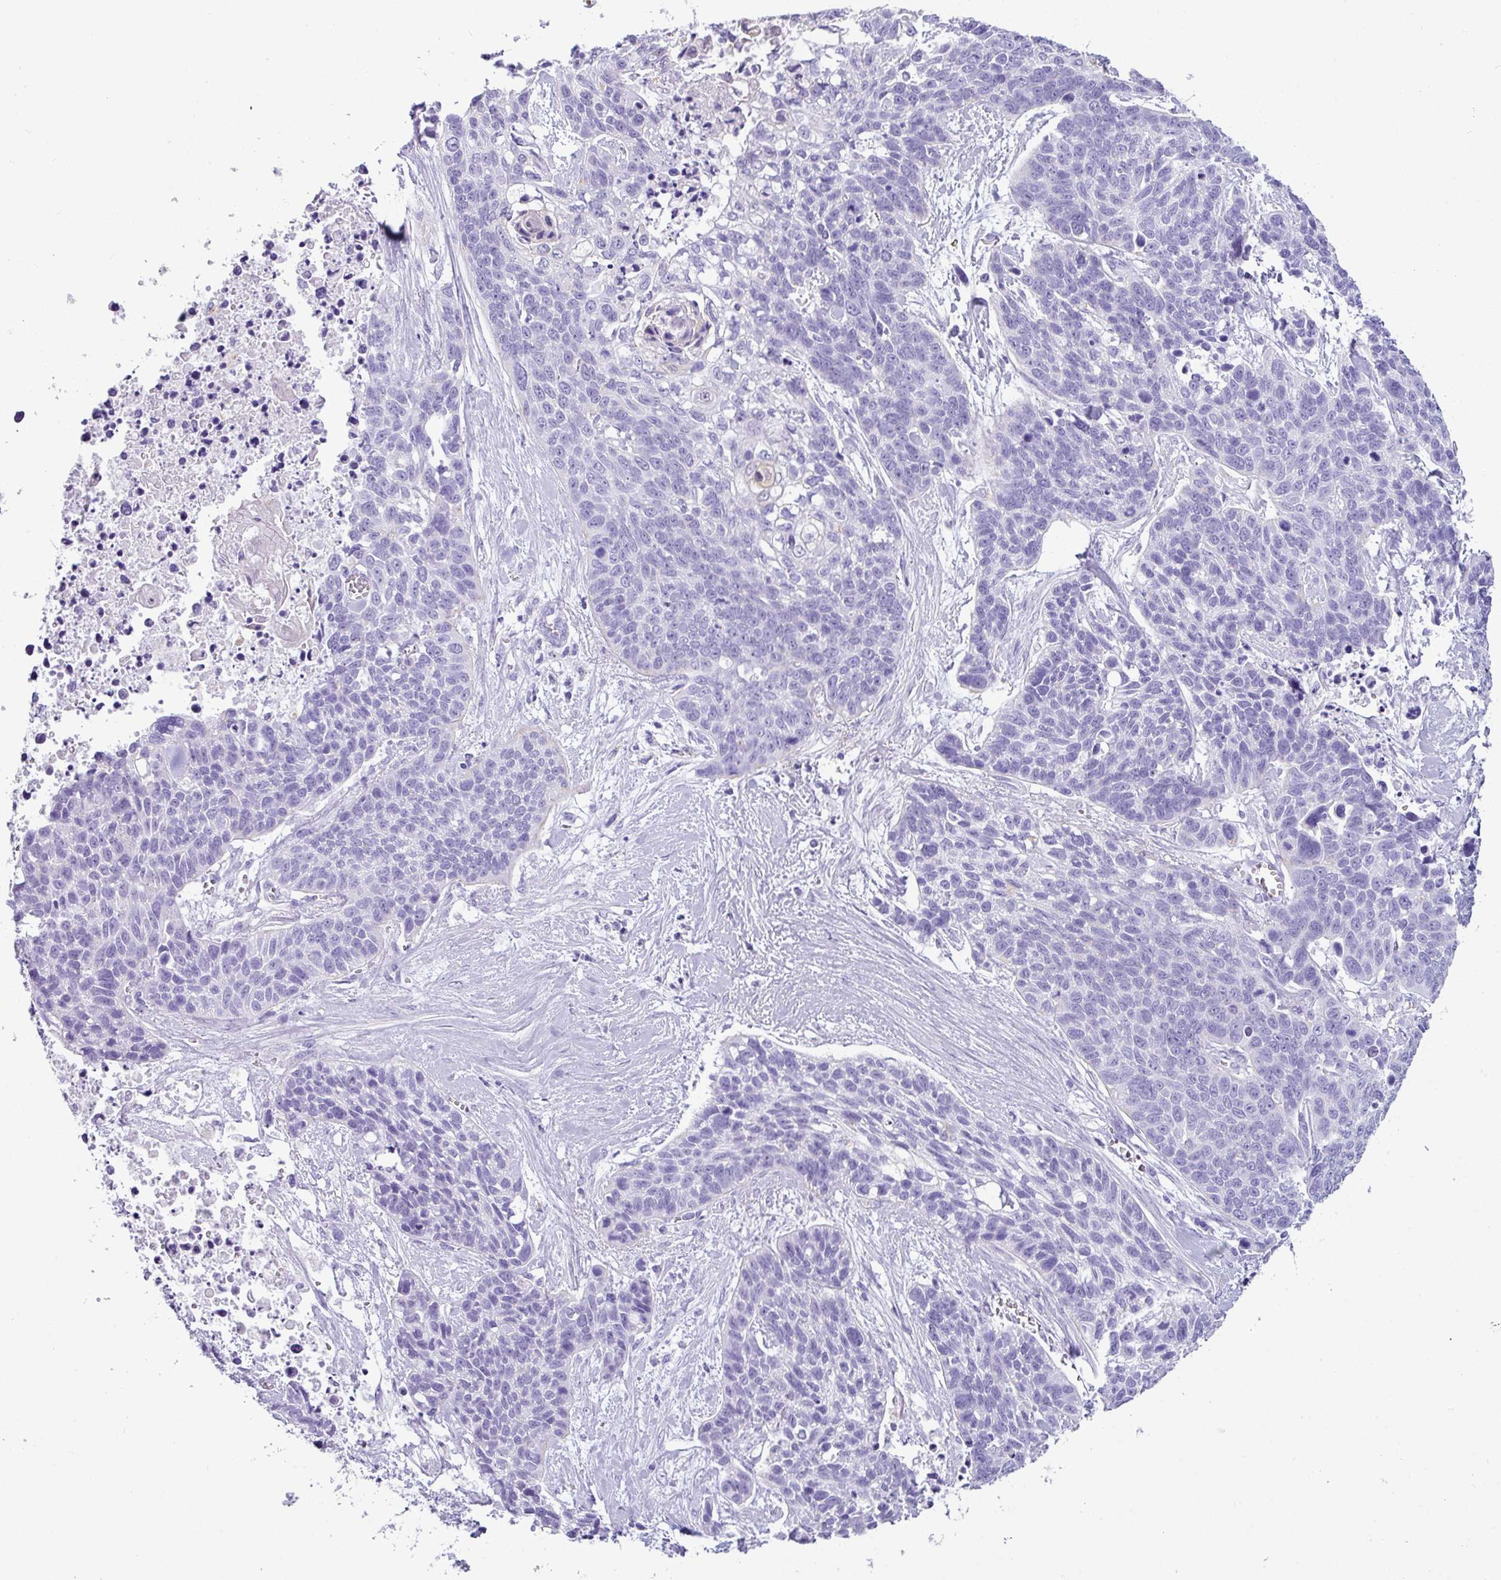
{"staining": {"intensity": "negative", "quantity": "none", "location": "none"}, "tissue": "lung cancer", "cell_type": "Tumor cells", "image_type": "cancer", "snomed": [{"axis": "morphology", "description": "Squamous cell carcinoma, NOS"}, {"axis": "topography", "description": "Lung"}], "caption": "Immunohistochemical staining of squamous cell carcinoma (lung) exhibits no significant expression in tumor cells.", "gene": "NCCRP1", "patient": {"sex": "male", "age": 62}}